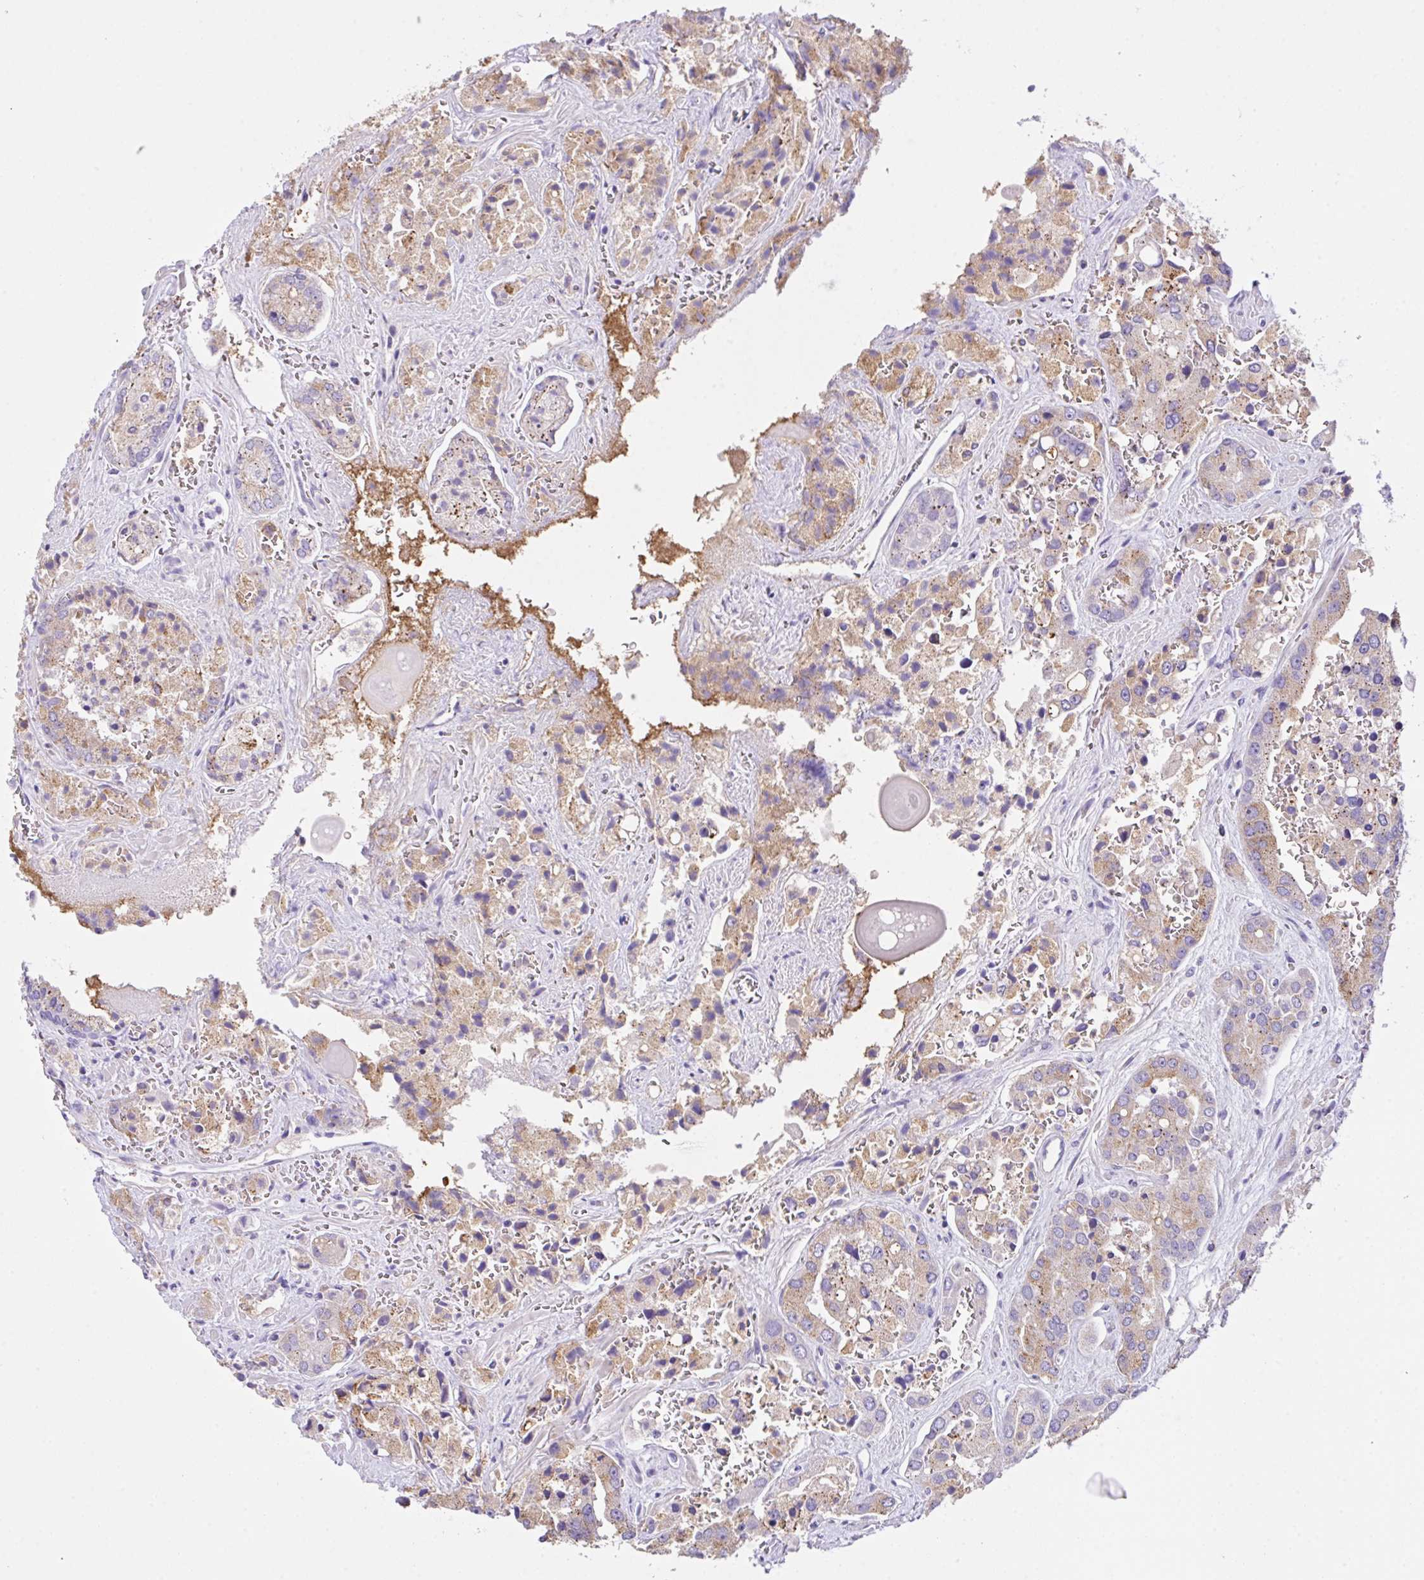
{"staining": {"intensity": "moderate", "quantity": ">75%", "location": "cytoplasmic/membranous"}, "tissue": "prostate cancer", "cell_type": "Tumor cells", "image_type": "cancer", "snomed": [{"axis": "morphology", "description": "Normal tissue, NOS"}, {"axis": "morphology", "description": "Adenocarcinoma, High grade"}, {"axis": "topography", "description": "Prostate"}, {"axis": "topography", "description": "Peripheral nerve tissue"}], "caption": "Prostate adenocarcinoma (high-grade) stained with IHC shows moderate cytoplasmic/membranous staining in approximately >75% of tumor cells.", "gene": "CST11", "patient": {"sex": "male", "age": 68}}